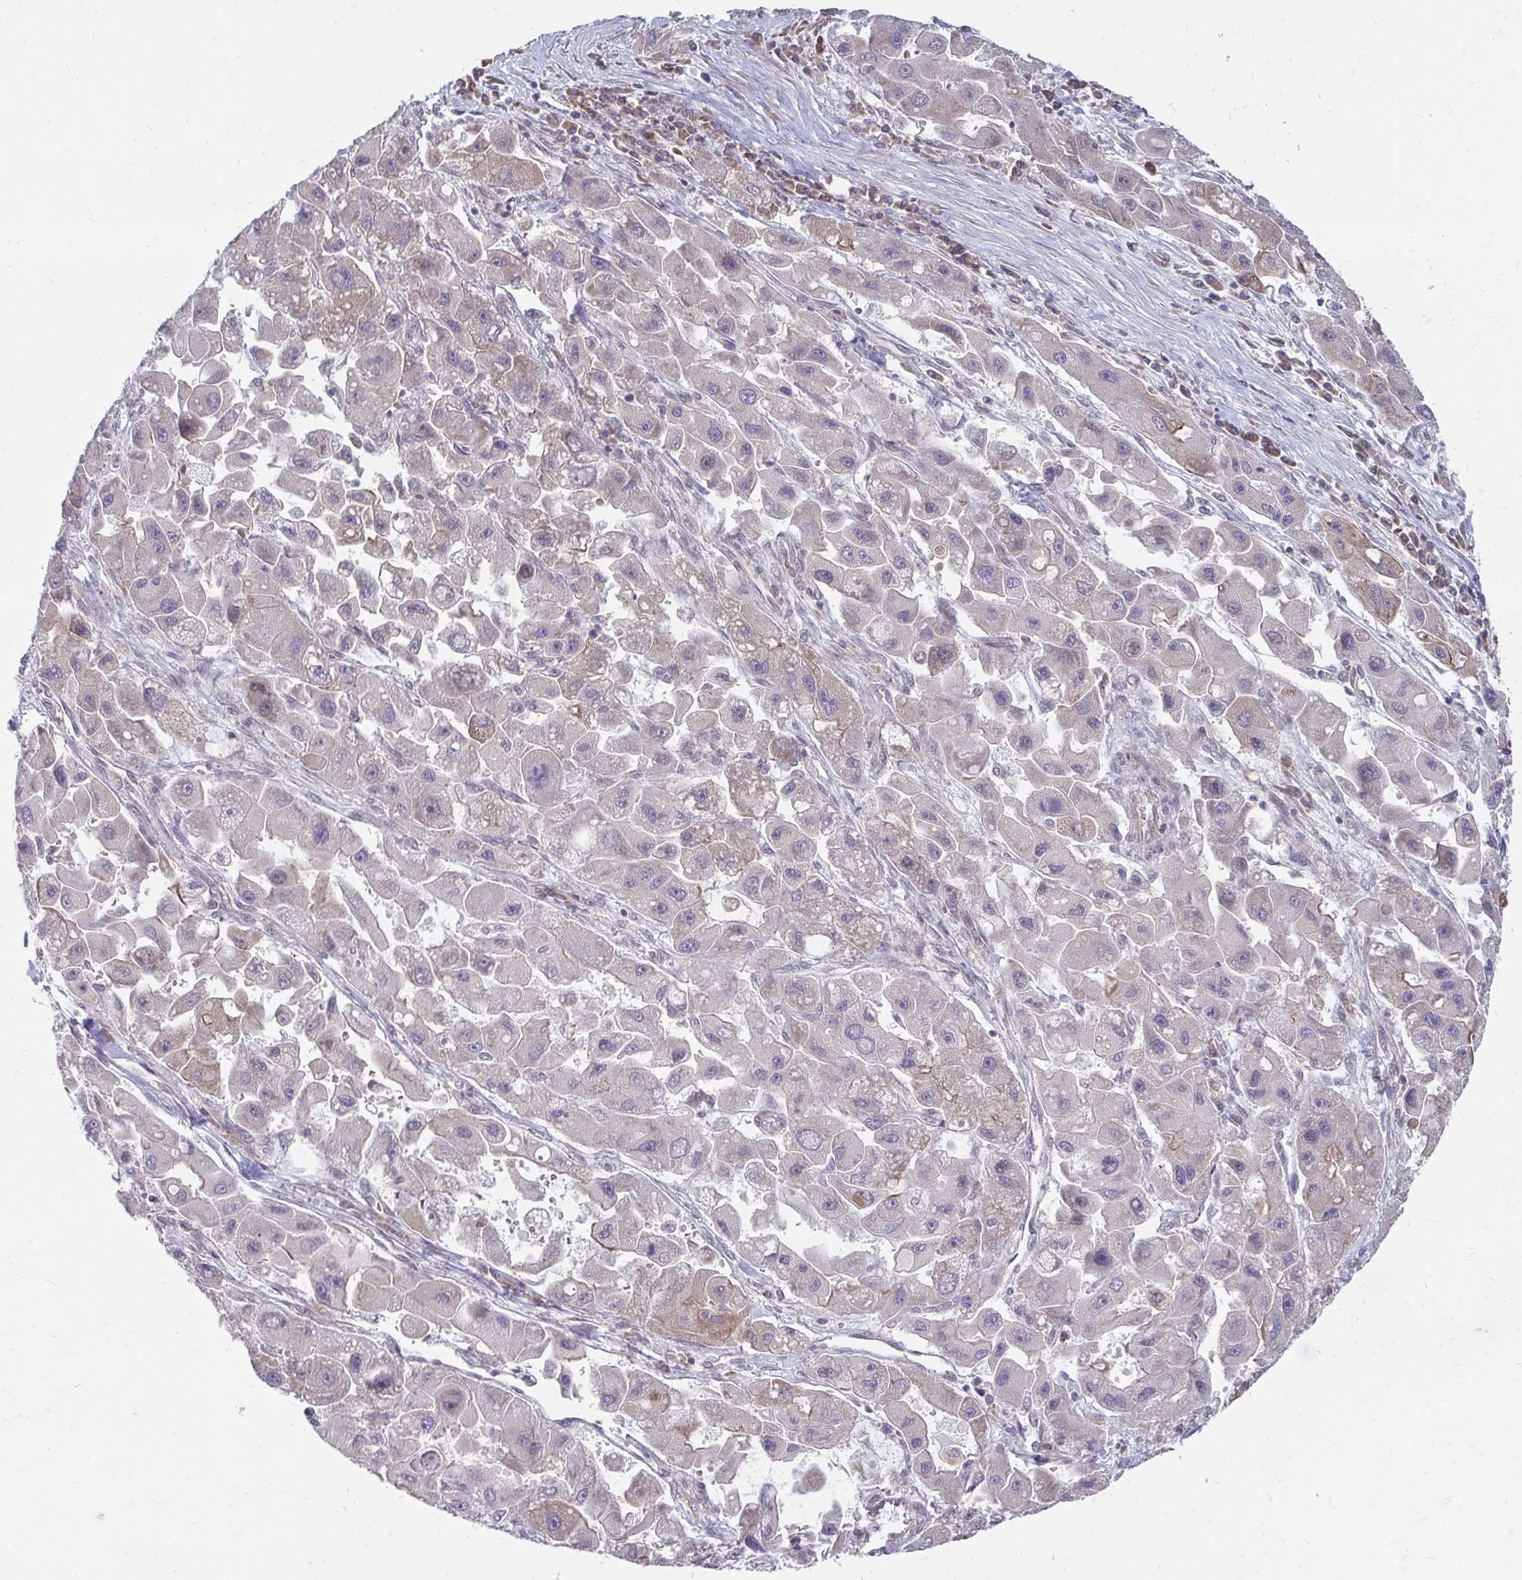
{"staining": {"intensity": "moderate", "quantity": "25%-75%", "location": "cytoplasmic/membranous"}, "tissue": "liver cancer", "cell_type": "Tumor cells", "image_type": "cancer", "snomed": [{"axis": "morphology", "description": "Carcinoma, Hepatocellular, NOS"}, {"axis": "topography", "description": "Liver"}], "caption": "Immunohistochemistry of human hepatocellular carcinoma (liver) shows medium levels of moderate cytoplasmic/membranous staining in about 25%-75% of tumor cells.", "gene": "ITPR2", "patient": {"sex": "male", "age": 24}}